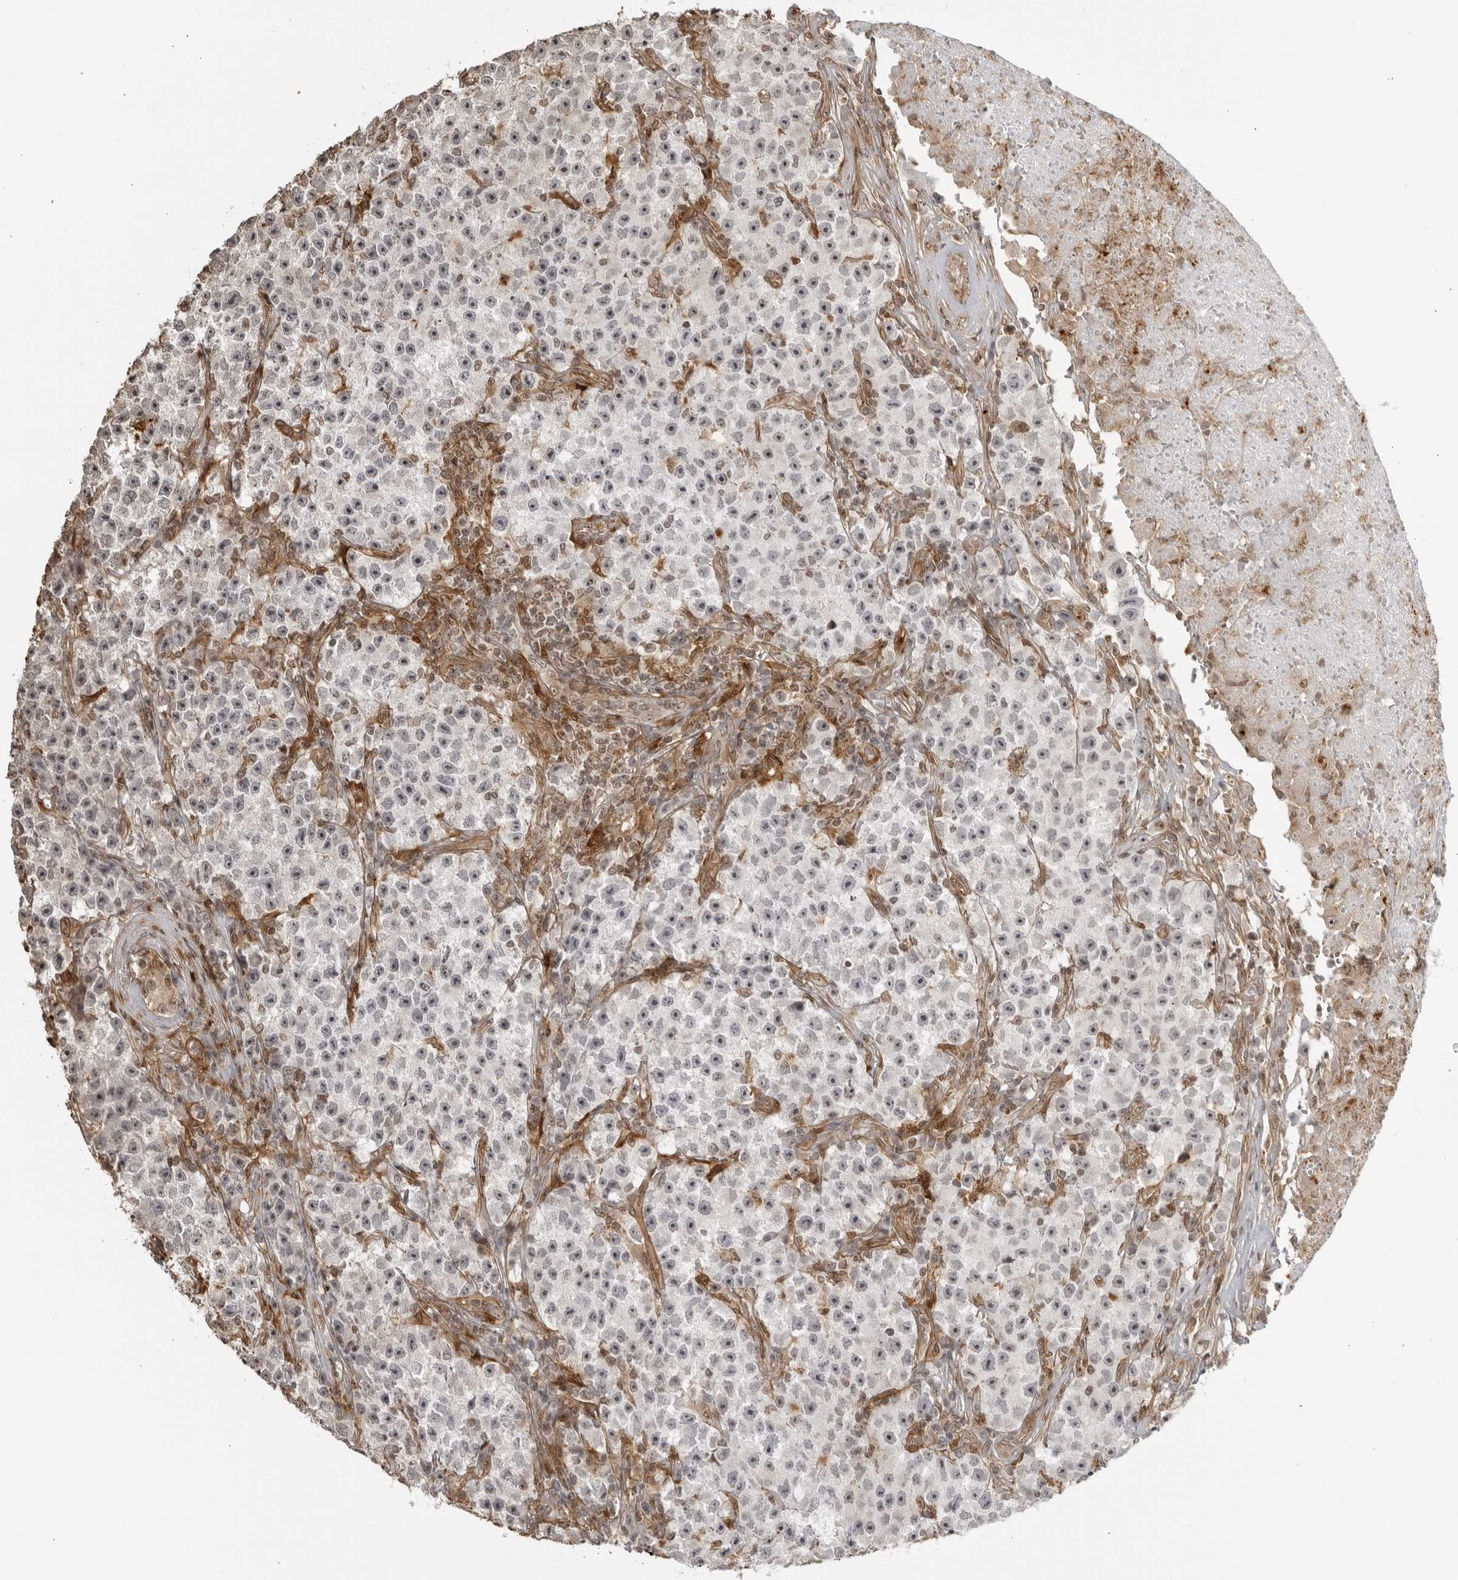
{"staining": {"intensity": "negative", "quantity": "none", "location": "none"}, "tissue": "testis cancer", "cell_type": "Tumor cells", "image_type": "cancer", "snomed": [{"axis": "morphology", "description": "Seminoma, NOS"}, {"axis": "topography", "description": "Testis"}], "caption": "The image exhibits no staining of tumor cells in seminoma (testis).", "gene": "TCF21", "patient": {"sex": "male", "age": 22}}